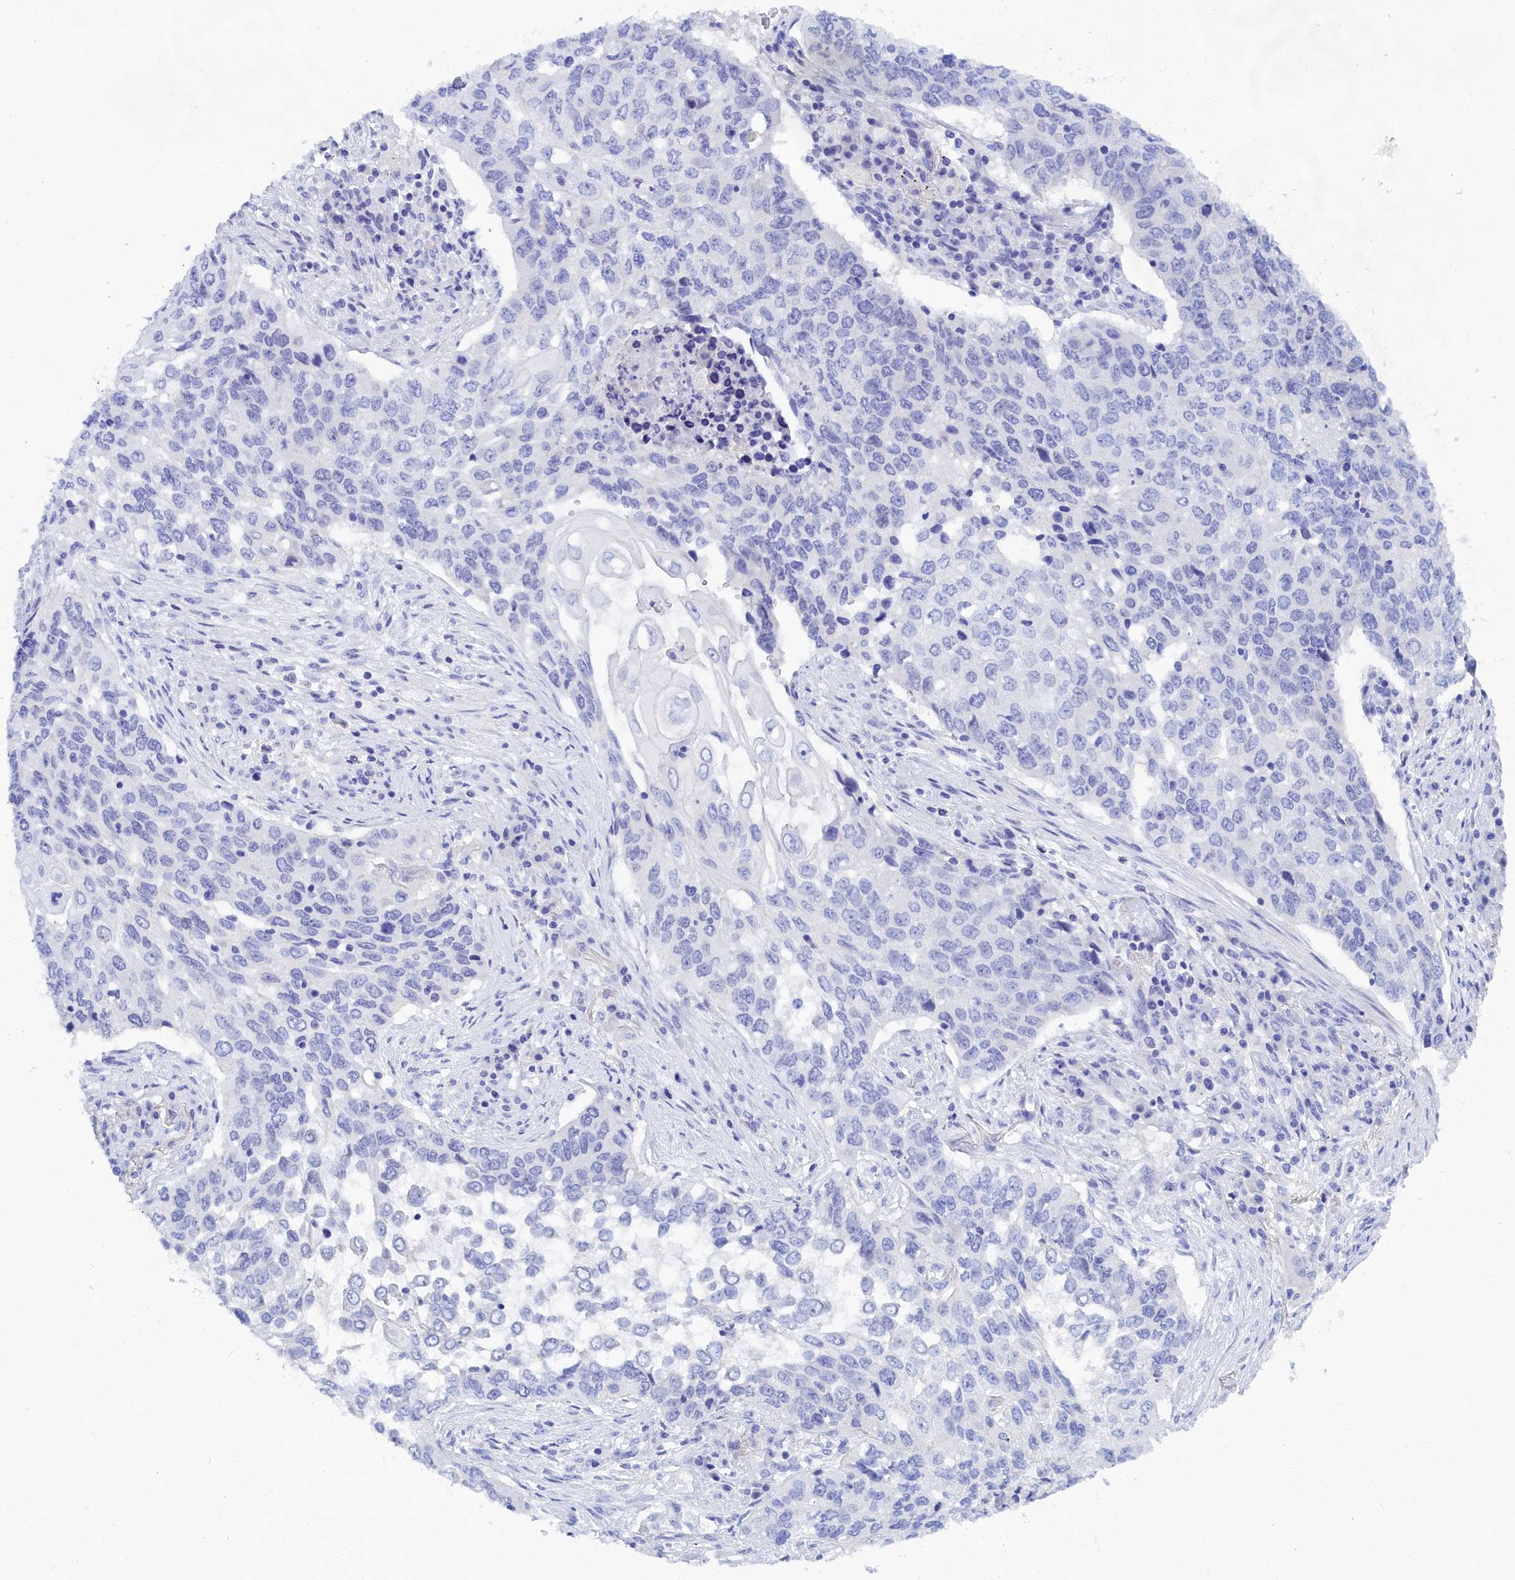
{"staining": {"intensity": "negative", "quantity": "none", "location": "none"}, "tissue": "lung cancer", "cell_type": "Tumor cells", "image_type": "cancer", "snomed": [{"axis": "morphology", "description": "Squamous cell carcinoma, NOS"}, {"axis": "topography", "description": "Lung"}], "caption": "Lung cancer was stained to show a protein in brown. There is no significant expression in tumor cells.", "gene": "TRIM10", "patient": {"sex": "female", "age": 63}}